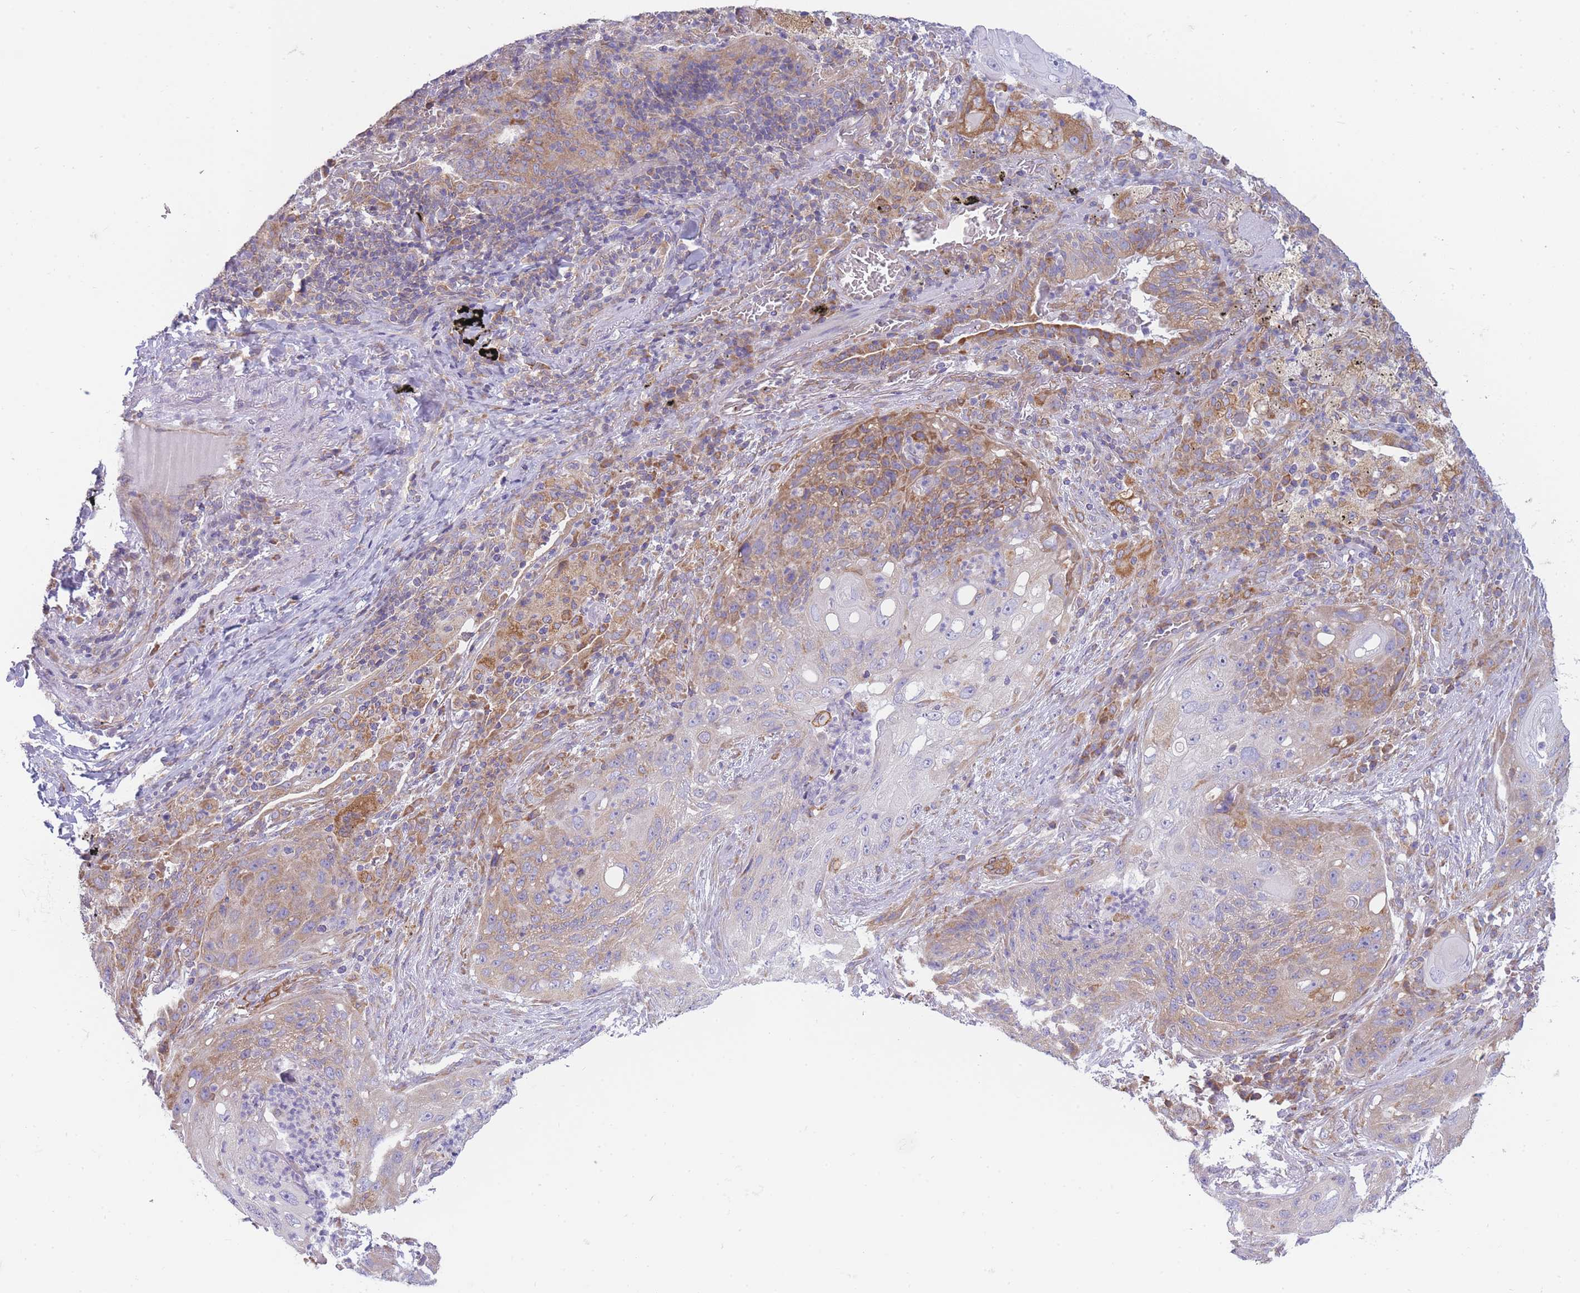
{"staining": {"intensity": "moderate", "quantity": "<25%", "location": "cytoplasmic/membranous"}, "tissue": "lung cancer", "cell_type": "Tumor cells", "image_type": "cancer", "snomed": [{"axis": "morphology", "description": "Squamous cell carcinoma, NOS"}, {"axis": "topography", "description": "Lung"}], "caption": "Protein expression analysis of human lung cancer (squamous cell carcinoma) reveals moderate cytoplasmic/membranous expression in approximately <25% of tumor cells. (DAB = brown stain, brightfield microscopy at high magnification).", "gene": "SH2B2", "patient": {"sex": "female", "age": 63}}